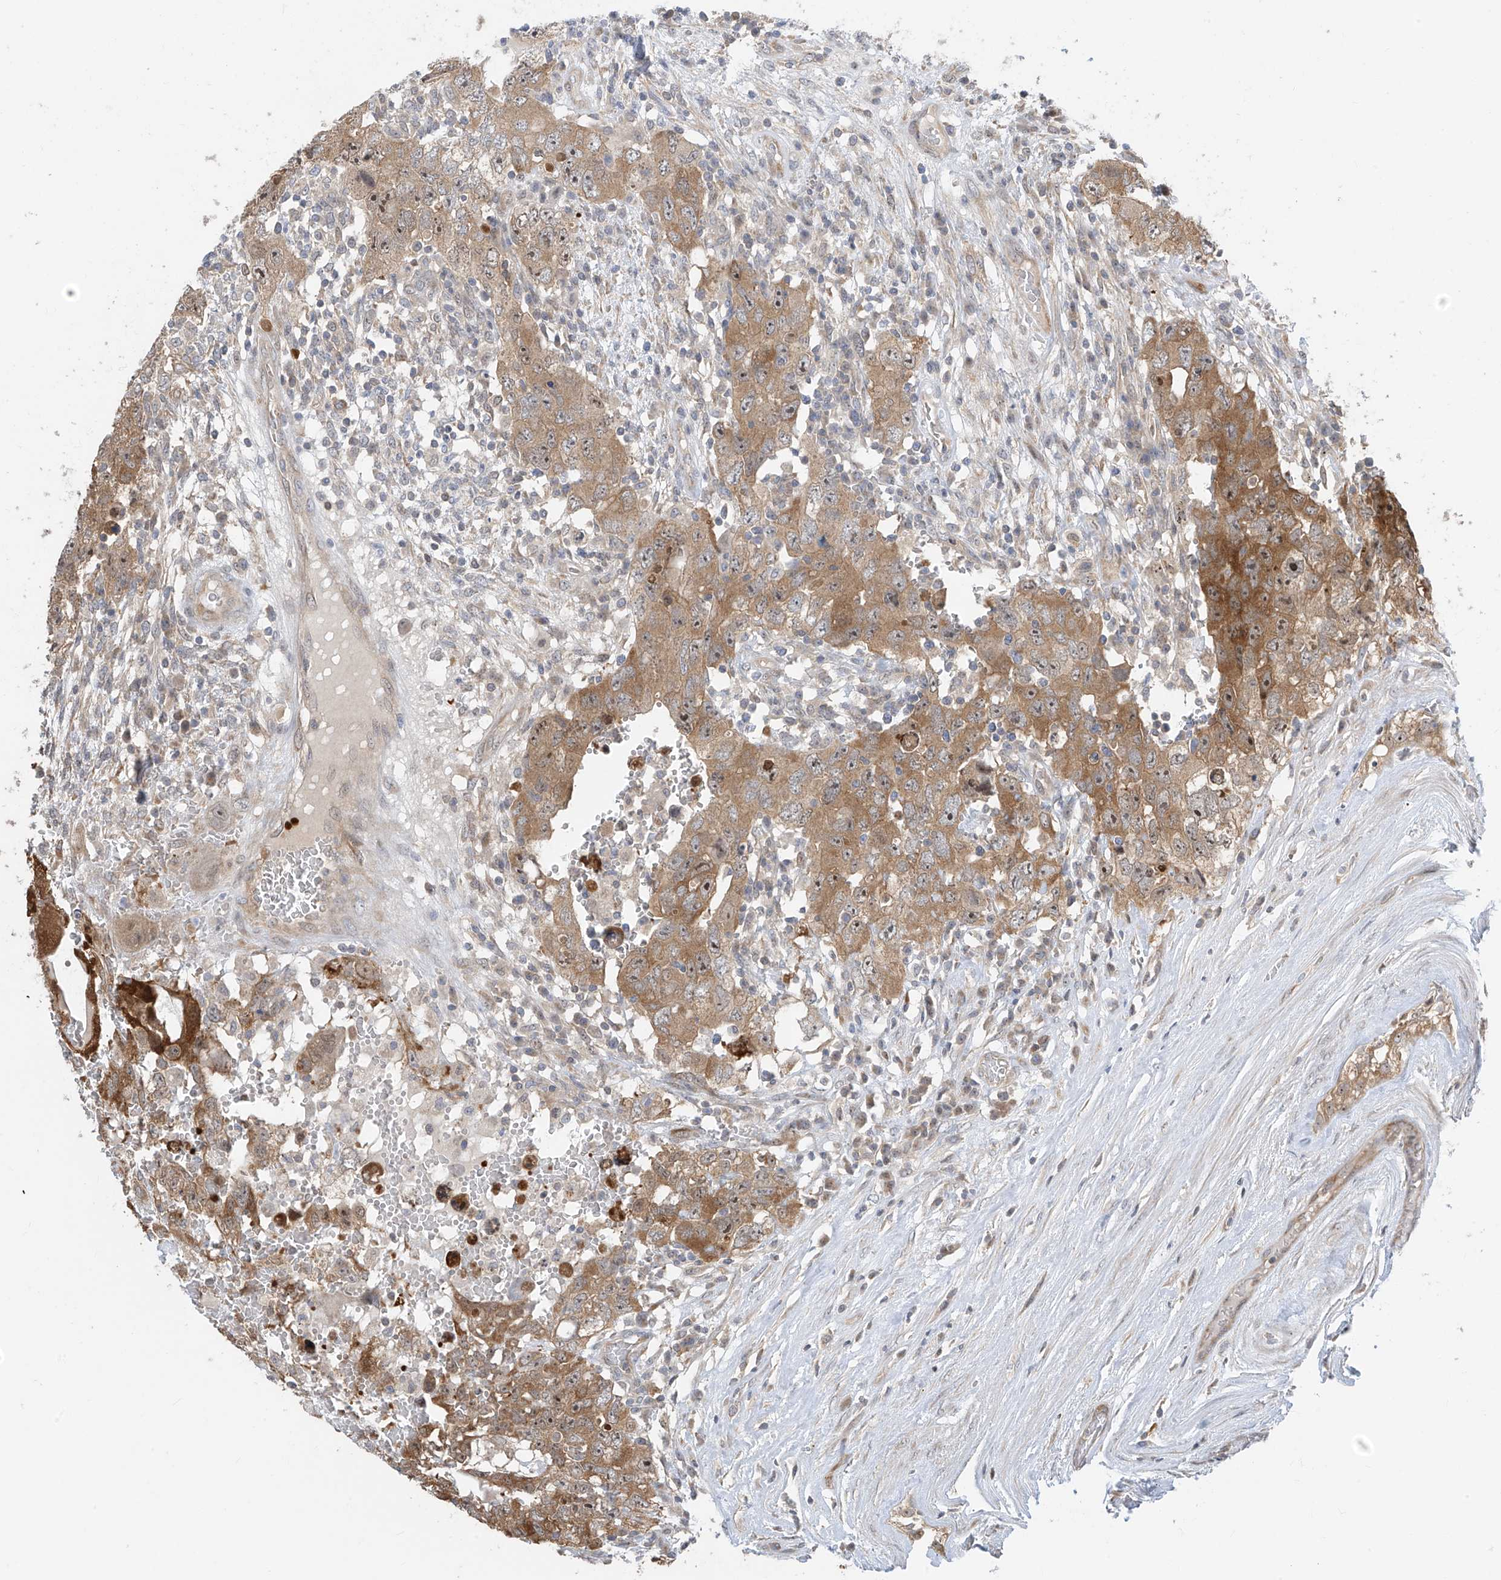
{"staining": {"intensity": "moderate", "quantity": ">75%", "location": "cytoplasmic/membranous"}, "tissue": "testis cancer", "cell_type": "Tumor cells", "image_type": "cancer", "snomed": [{"axis": "morphology", "description": "Carcinoma, Embryonal, NOS"}, {"axis": "topography", "description": "Testis"}], "caption": "Protein positivity by IHC reveals moderate cytoplasmic/membranous expression in about >75% of tumor cells in embryonal carcinoma (testis).", "gene": "TTC38", "patient": {"sex": "male", "age": 26}}